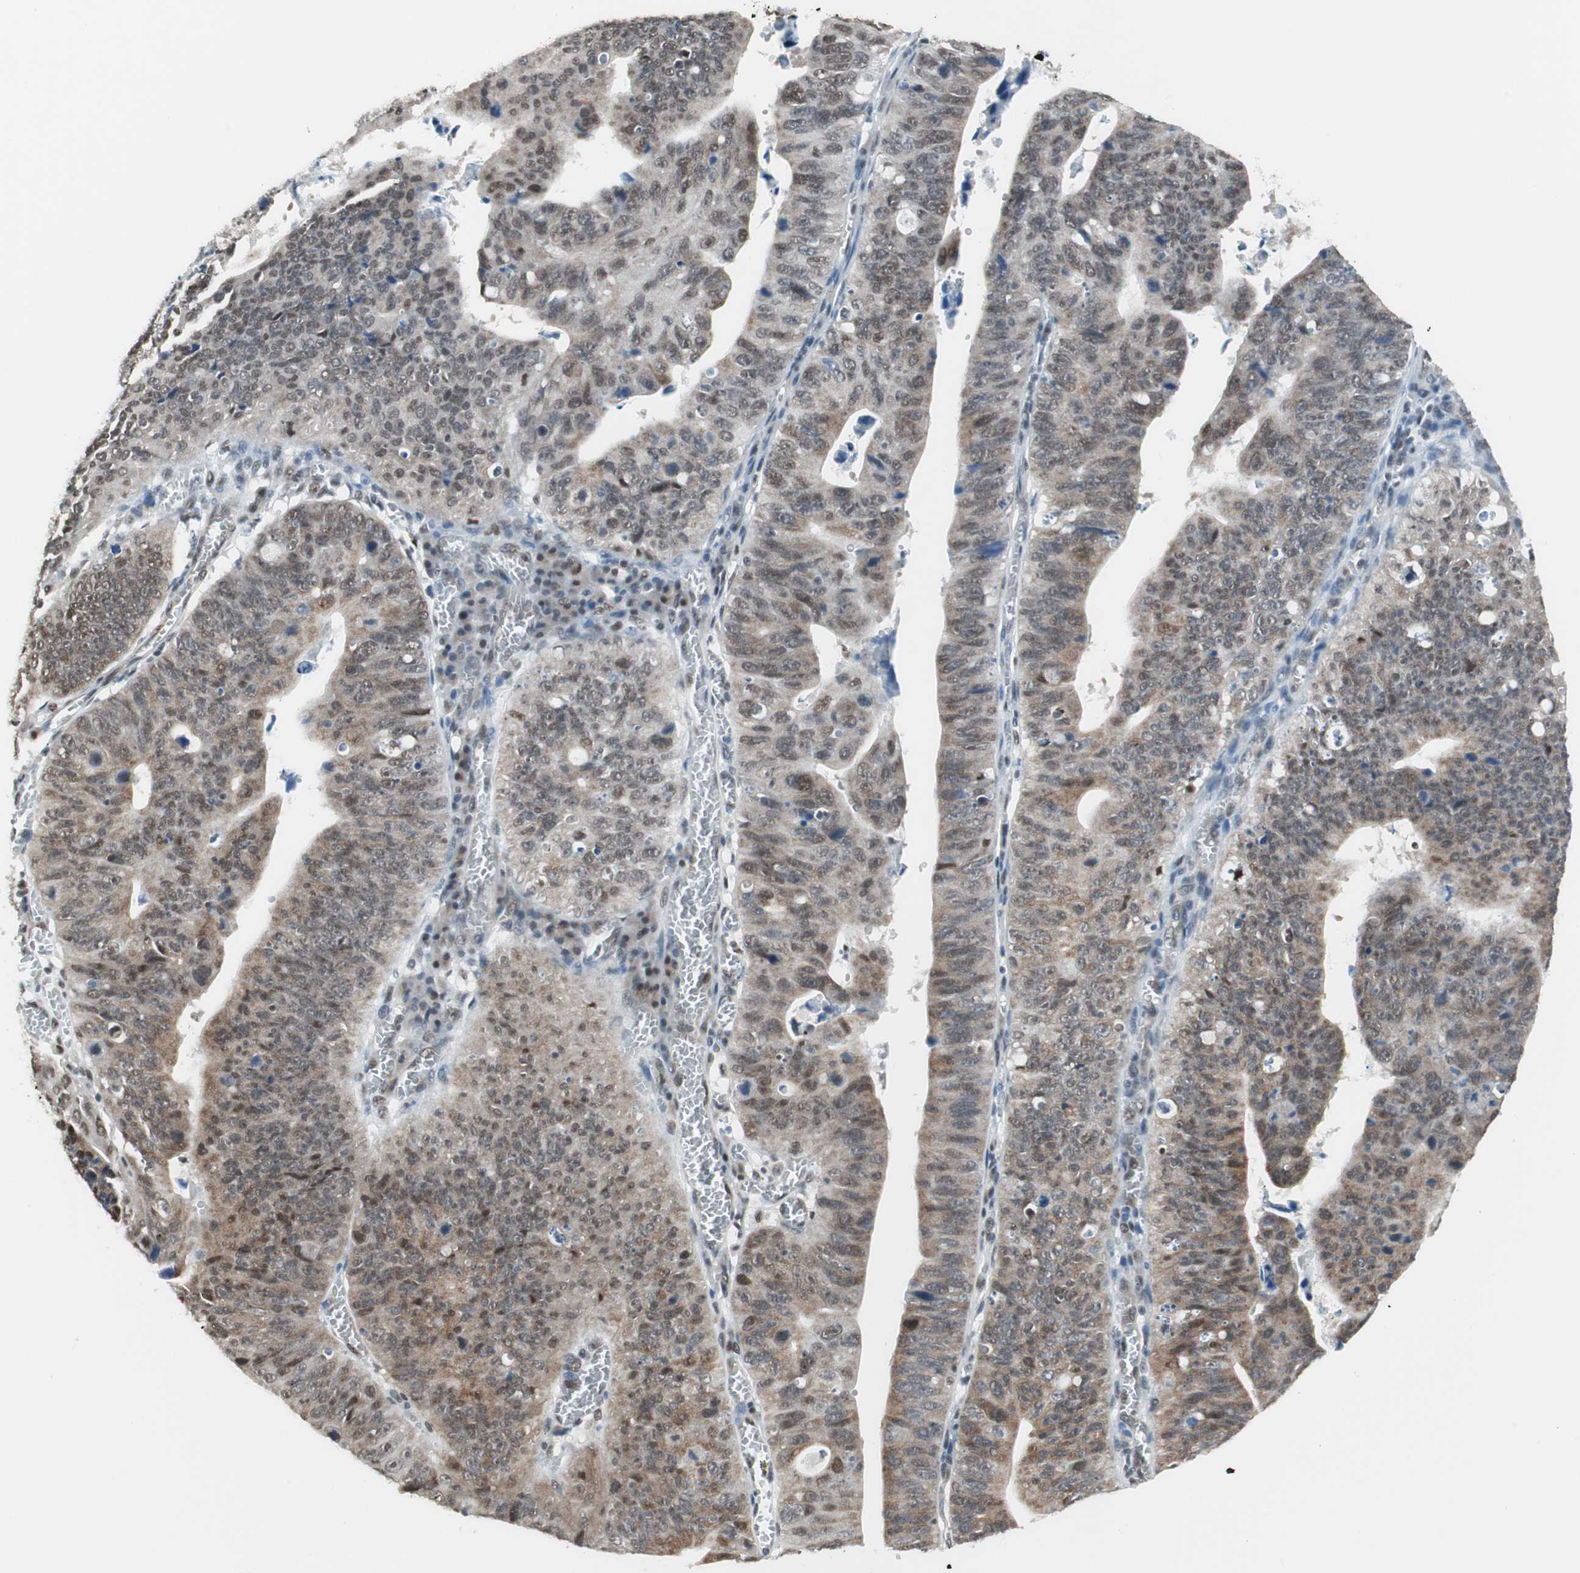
{"staining": {"intensity": "moderate", "quantity": ">75%", "location": "cytoplasmic/membranous,nuclear"}, "tissue": "stomach cancer", "cell_type": "Tumor cells", "image_type": "cancer", "snomed": [{"axis": "morphology", "description": "Adenocarcinoma, NOS"}, {"axis": "topography", "description": "Stomach"}], "caption": "A high-resolution photomicrograph shows immunohistochemistry (IHC) staining of stomach adenocarcinoma, which exhibits moderate cytoplasmic/membranous and nuclear expression in approximately >75% of tumor cells.", "gene": "ZBTB17", "patient": {"sex": "male", "age": 59}}